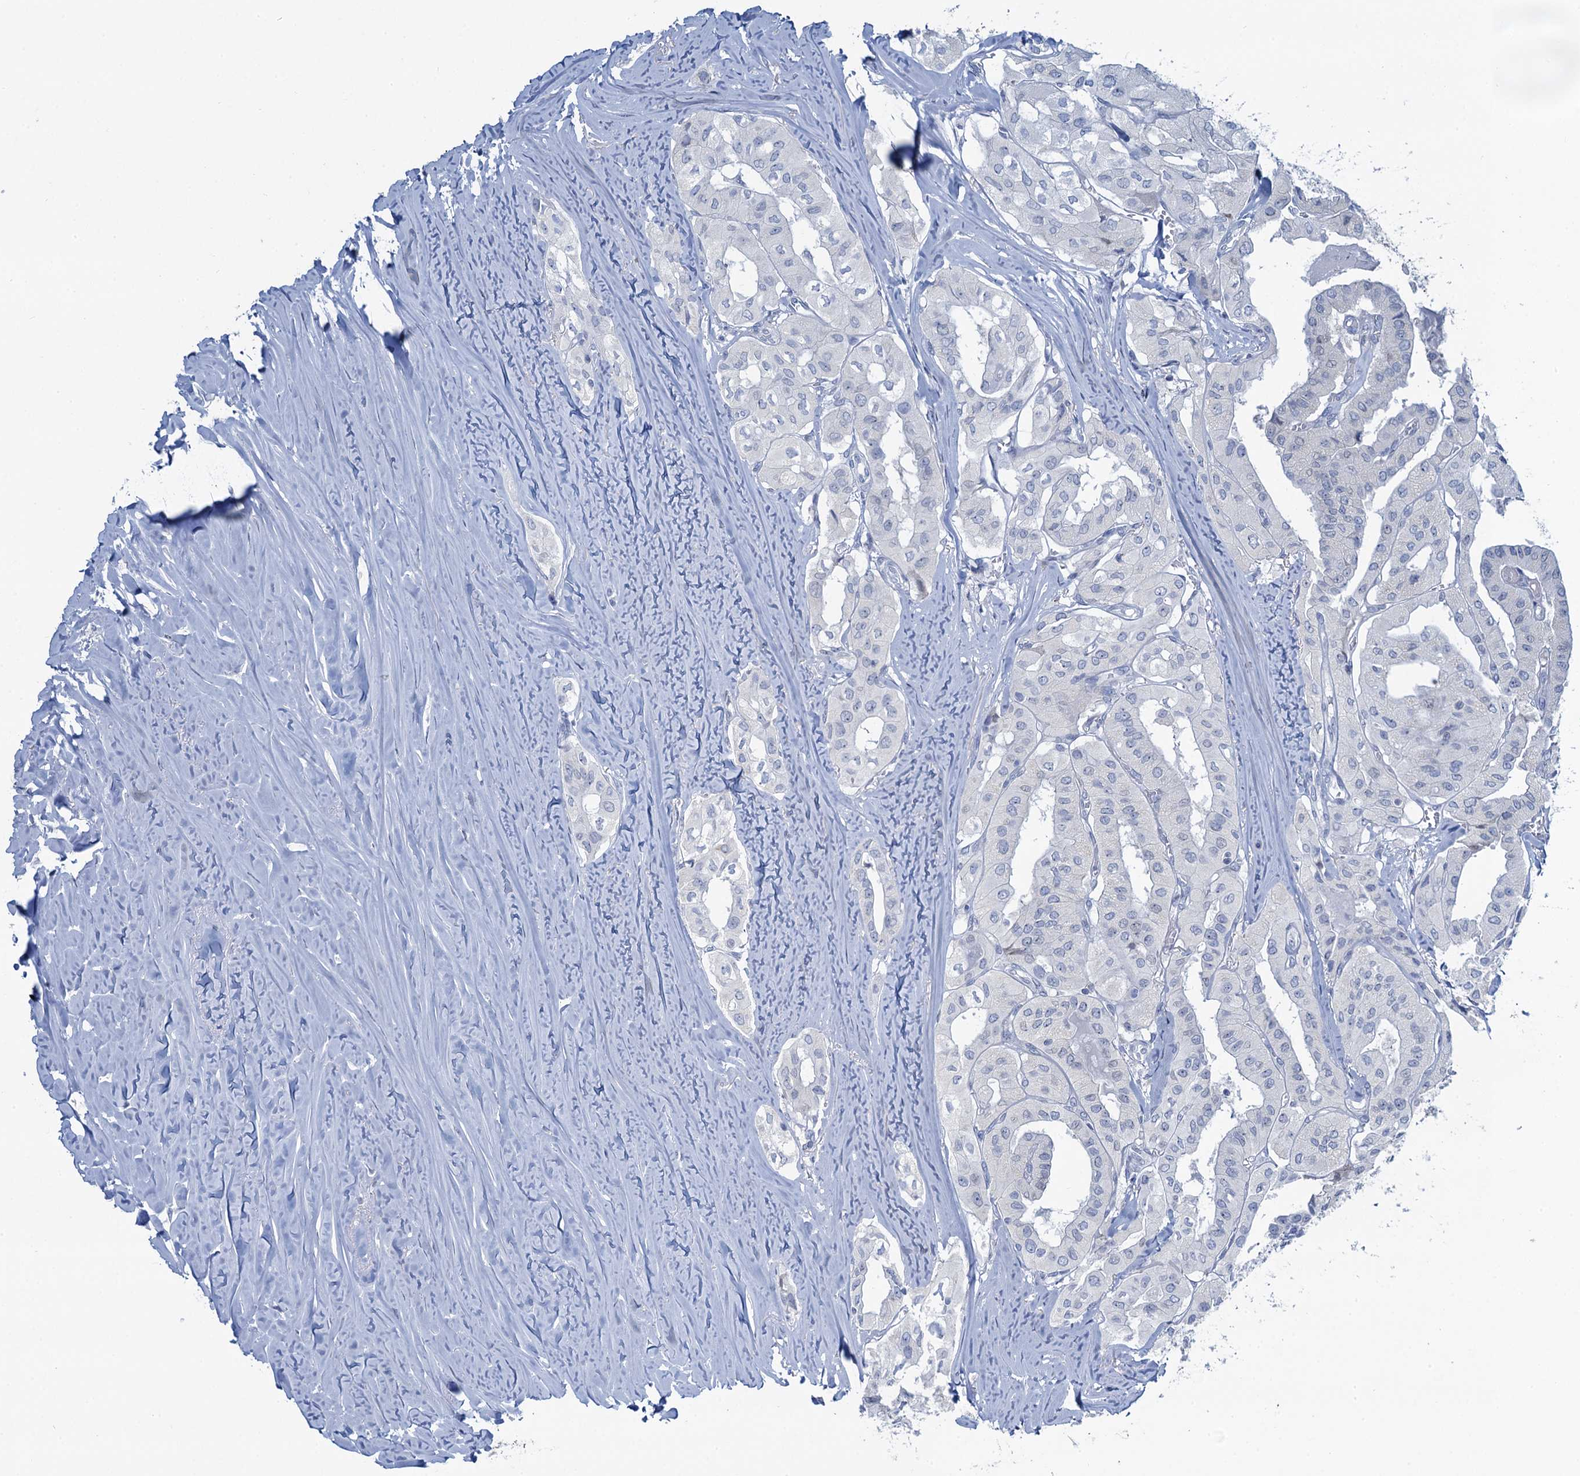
{"staining": {"intensity": "negative", "quantity": "none", "location": "none"}, "tissue": "thyroid cancer", "cell_type": "Tumor cells", "image_type": "cancer", "snomed": [{"axis": "morphology", "description": "Papillary adenocarcinoma, NOS"}, {"axis": "topography", "description": "Thyroid gland"}], "caption": "Human thyroid papillary adenocarcinoma stained for a protein using immunohistochemistry displays no staining in tumor cells.", "gene": "TOX3", "patient": {"sex": "female", "age": 59}}